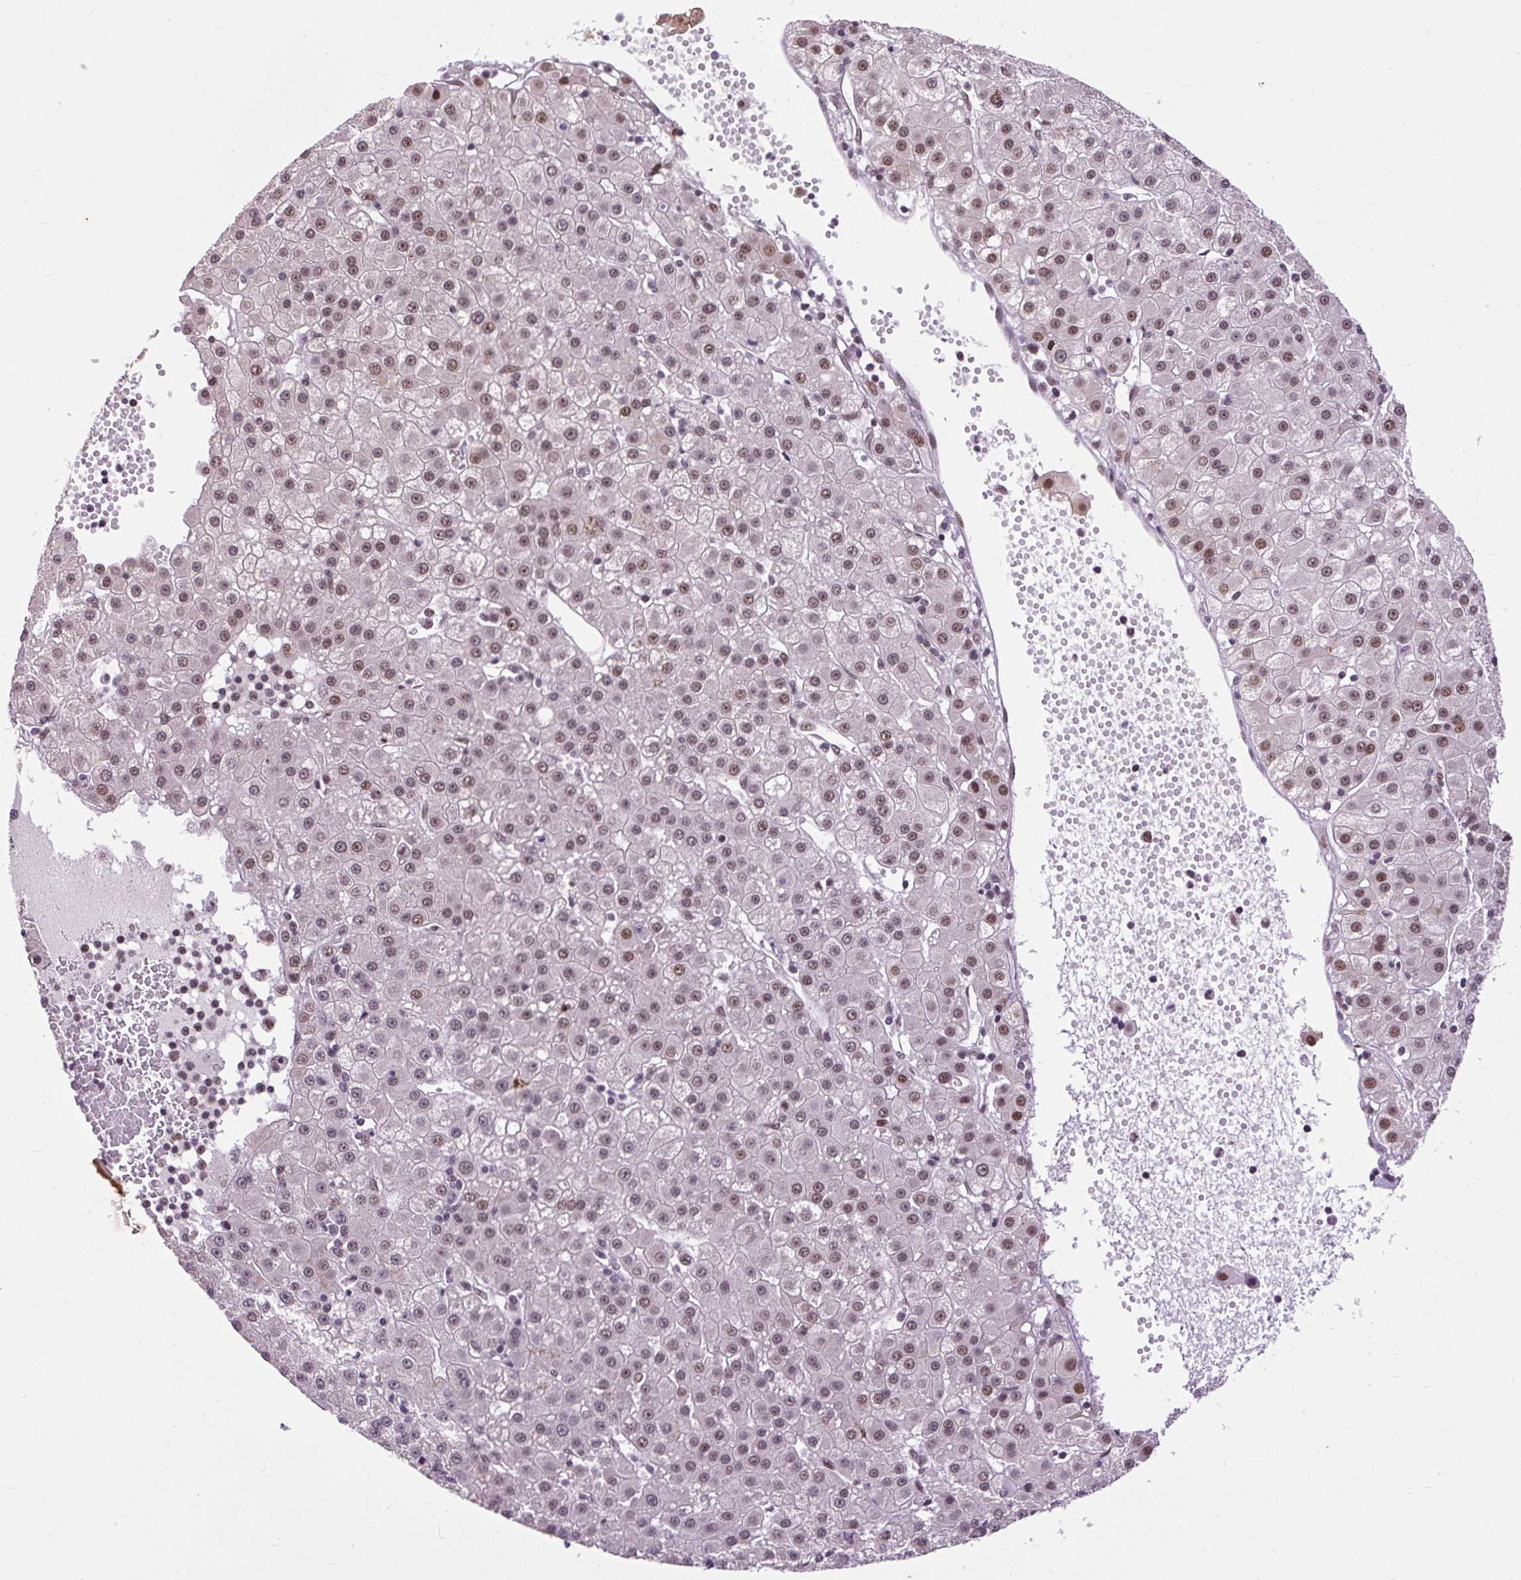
{"staining": {"intensity": "moderate", "quantity": ">75%", "location": "nuclear"}, "tissue": "liver cancer", "cell_type": "Tumor cells", "image_type": "cancer", "snomed": [{"axis": "morphology", "description": "Carcinoma, Hepatocellular, NOS"}, {"axis": "topography", "description": "Liver"}], "caption": "Immunohistochemical staining of liver hepatocellular carcinoma exhibits medium levels of moderate nuclear expression in approximately >75% of tumor cells. Using DAB (brown) and hematoxylin (blue) stains, captured at high magnification using brightfield microscopy.", "gene": "ZNF672", "patient": {"sex": "male", "age": 76}}